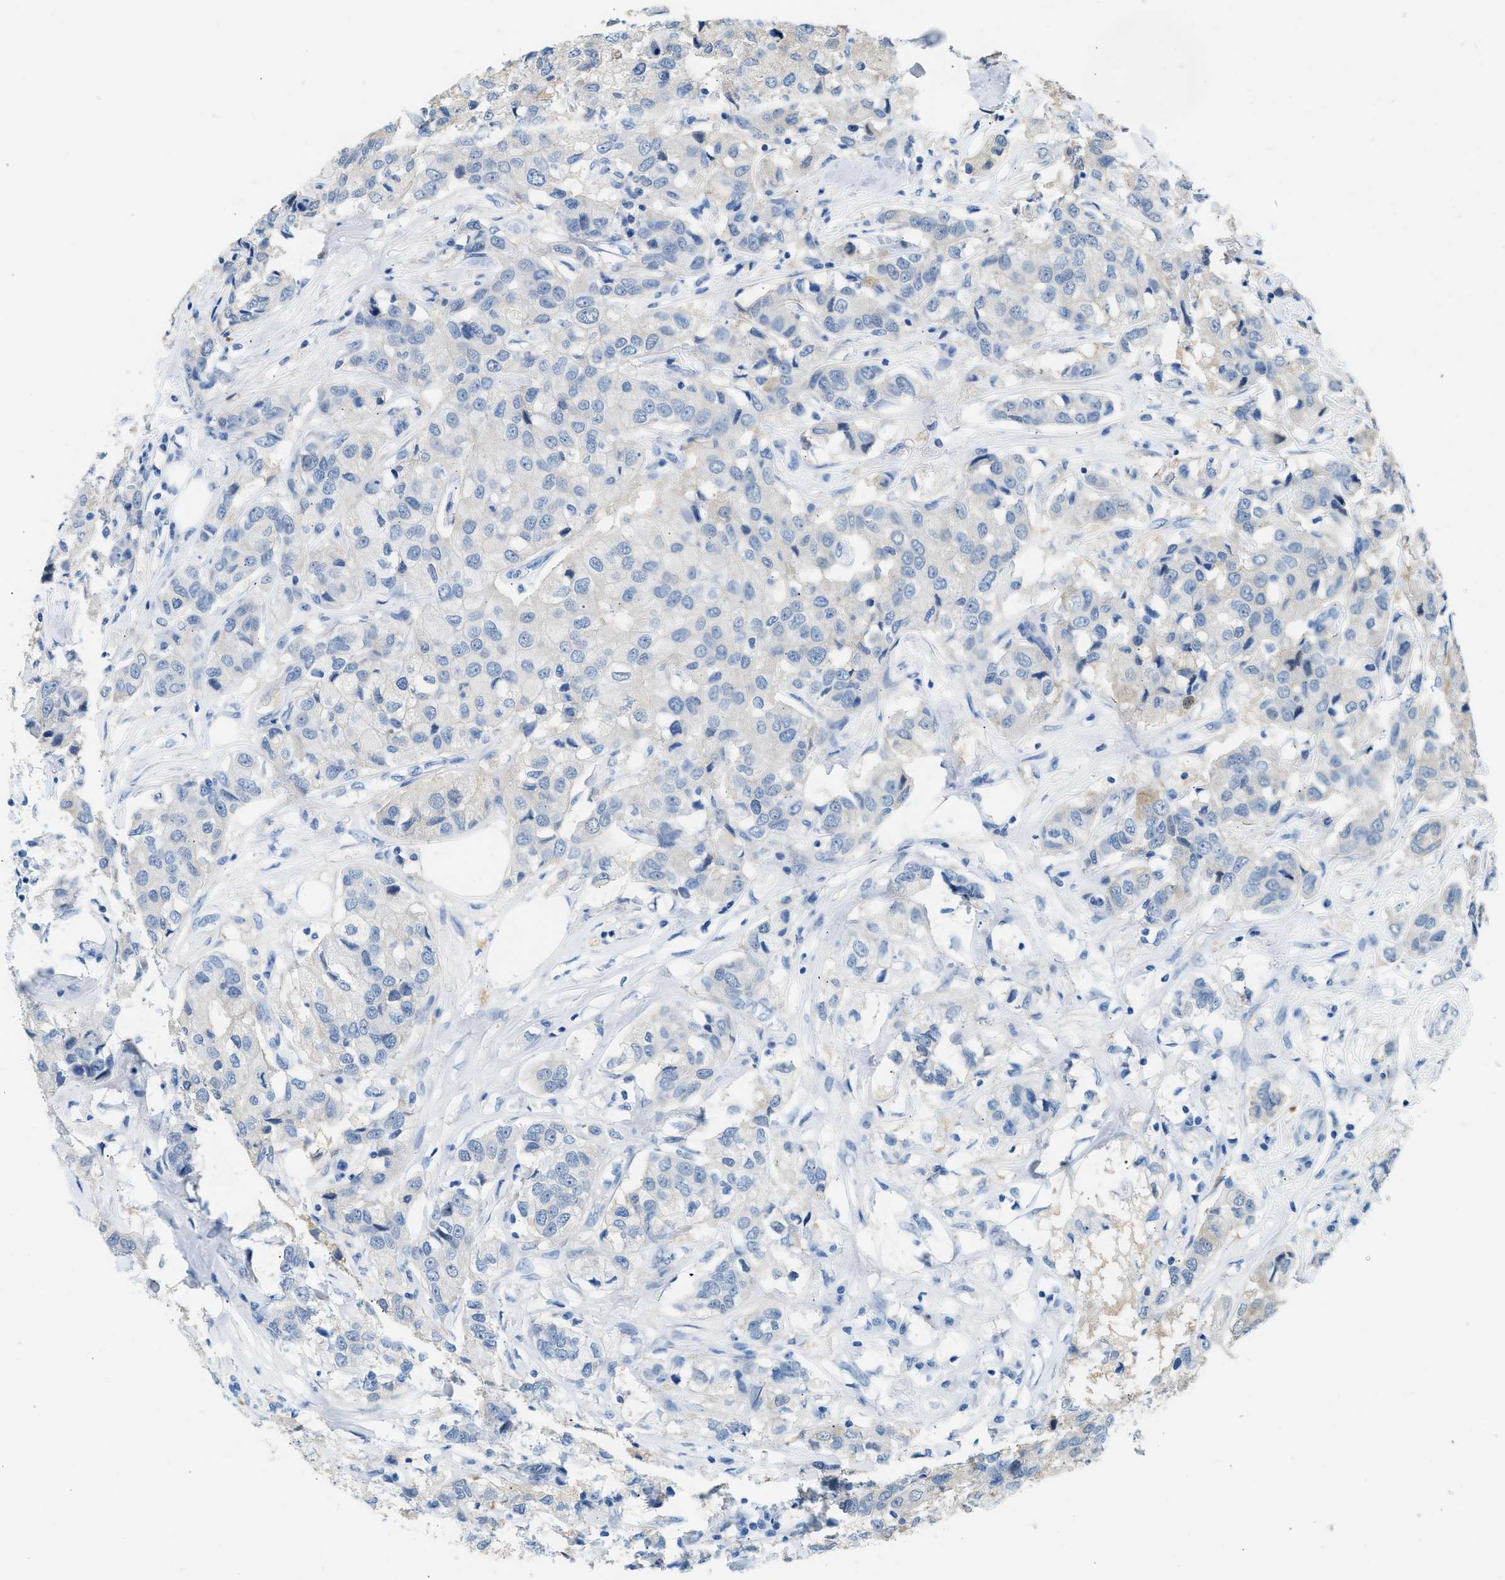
{"staining": {"intensity": "negative", "quantity": "none", "location": "none"}, "tissue": "breast cancer", "cell_type": "Tumor cells", "image_type": "cancer", "snomed": [{"axis": "morphology", "description": "Duct carcinoma"}, {"axis": "topography", "description": "Breast"}], "caption": "A histopathology image of breast cancer (infiltrating ductal carcinoma) stained for a protein displays no brown staining in tumor cells. Brightfield microscopy of immunohistochemistry (IHC) stained with DAB (brown) and hematoxylin (blue), captured at high magnification.", "gene": "SPAM1", "patient": {"sex": "female", "age": 80}}